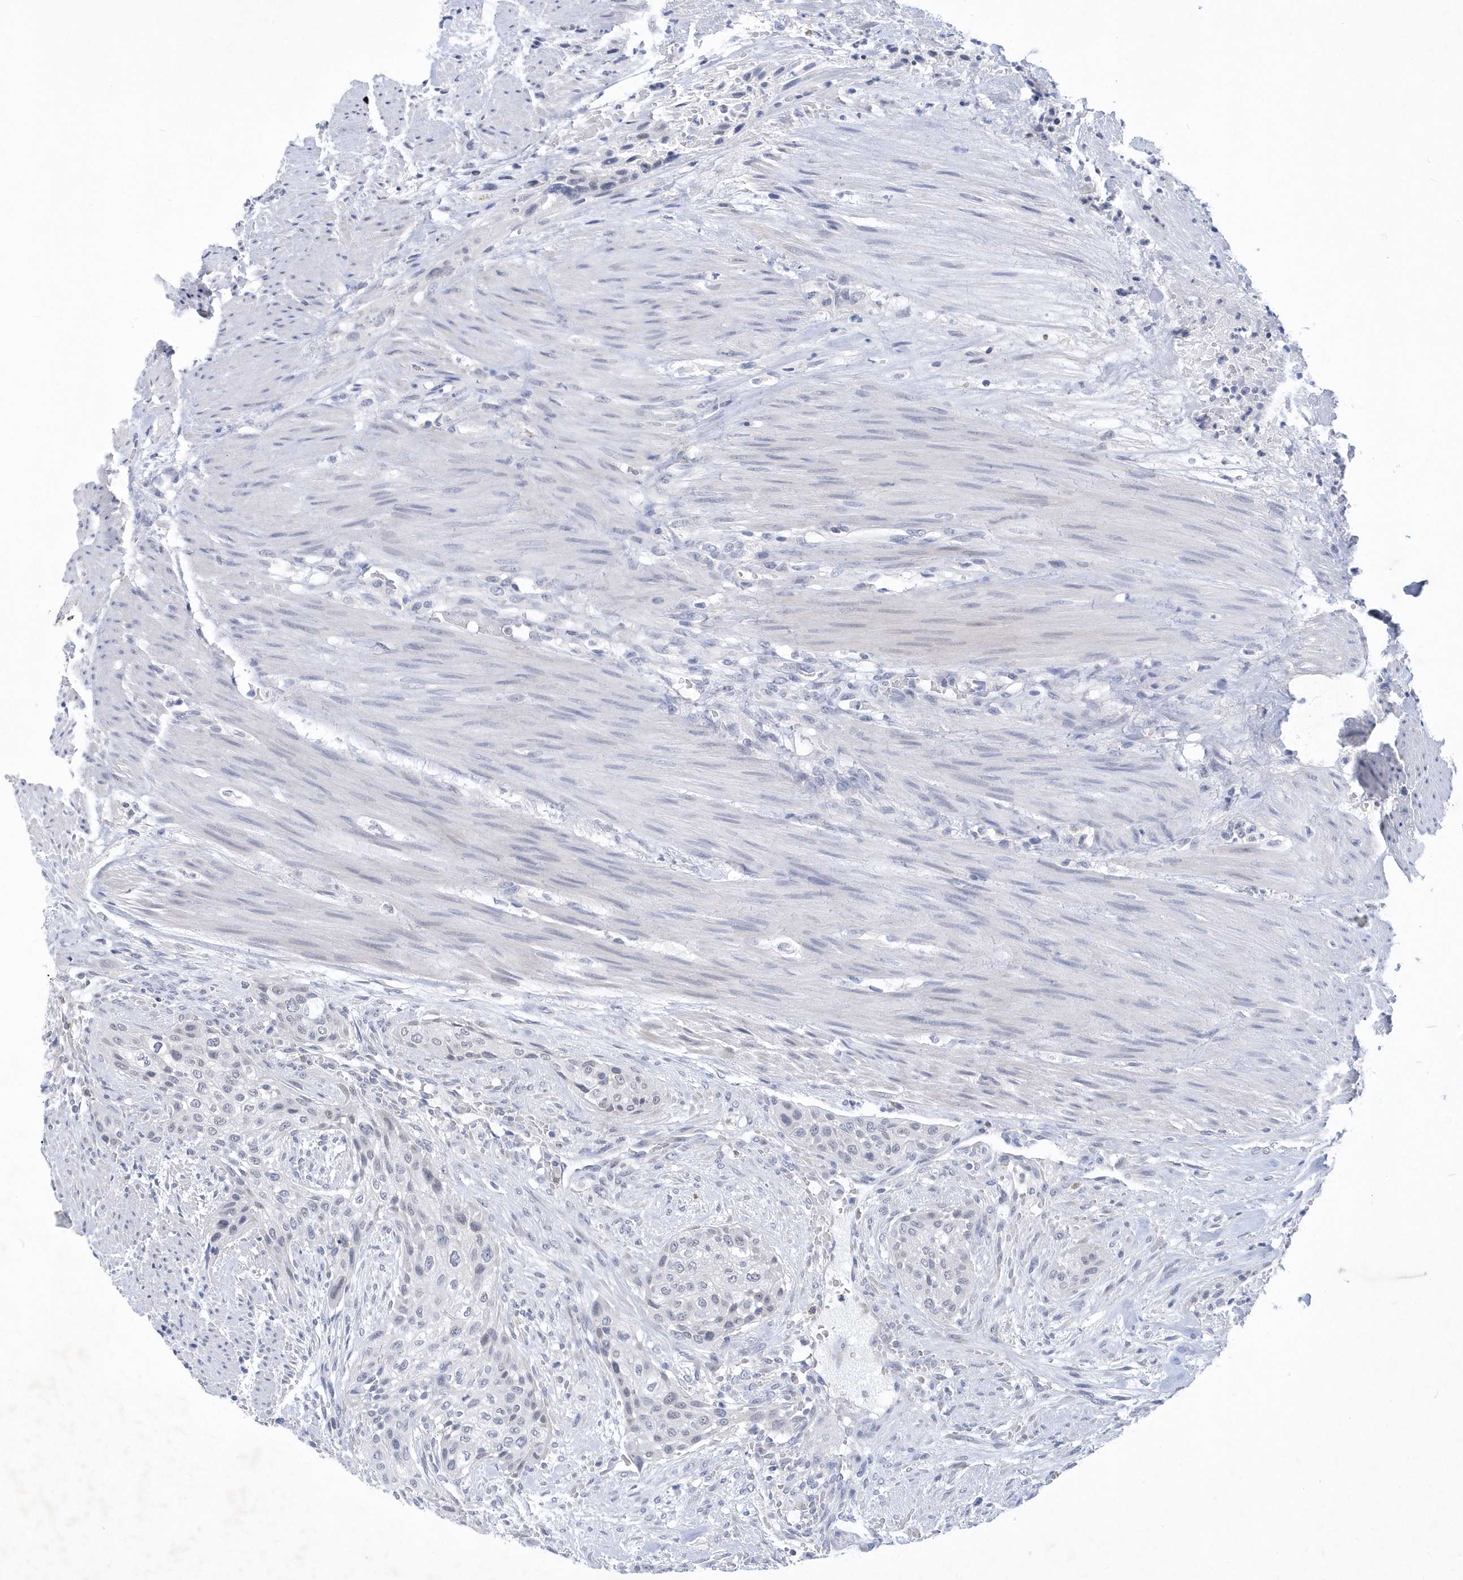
{"staining": {"intensity": "negative", "quantity": "none", "location": "none"}, "tissue": "urothelial cancer", "cell_type": "Tumor cells", "image_type": "cancer", "snomed": [{"axis": "morphology", "description": "Urothelial carcinoma, High grade"}, {"axis": "topography", "description": "Urinary bladder"}], "caption": "Tumor cells show no significant protein positivity in high-grade urothelial carcinoma.", "gene": "SRGAP3", "patient": {"sex": "male", "age": 35}}